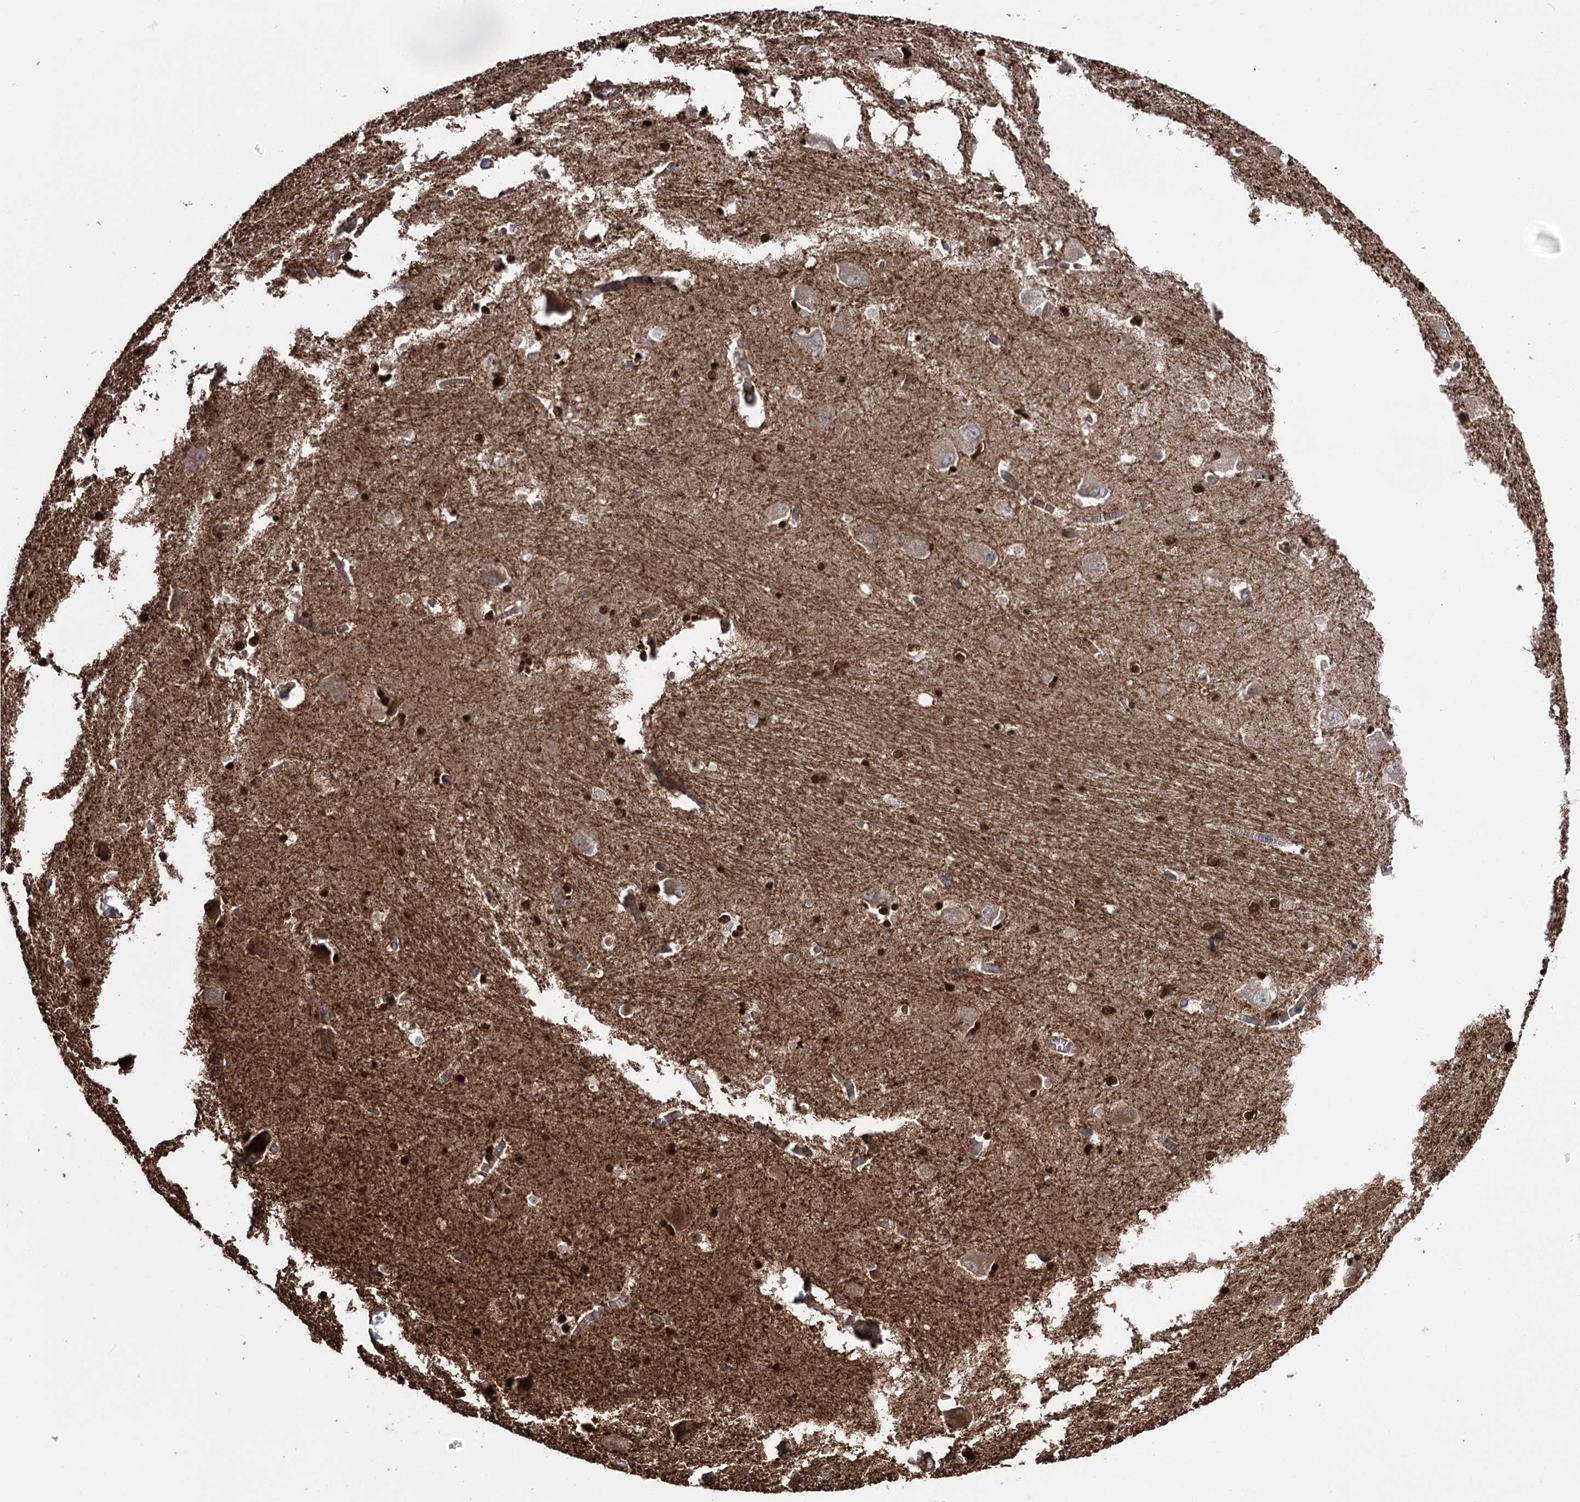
{"staining": {"intensity": "strong", "quantity": "25%-75%", "location": "cytoplasmic/membranous,nuclear"}, "tissue": "caudate", "cell_type": "Glial cells", "image_type": "normal", "snomed": [{"axis": "morphology", "description": "Normal tissue, NOS"}, {"axis": "topography", "description": "Lateral ventricle wall"}], "caption": "IHC (DAB) staining of normal caudate shows strong cytoplasmic/membranous,nuclear protein staining in approximately 25%-75% of glial cells.", "gene": "OTUD1", "patient": {"sex": "male", "age": 37}}